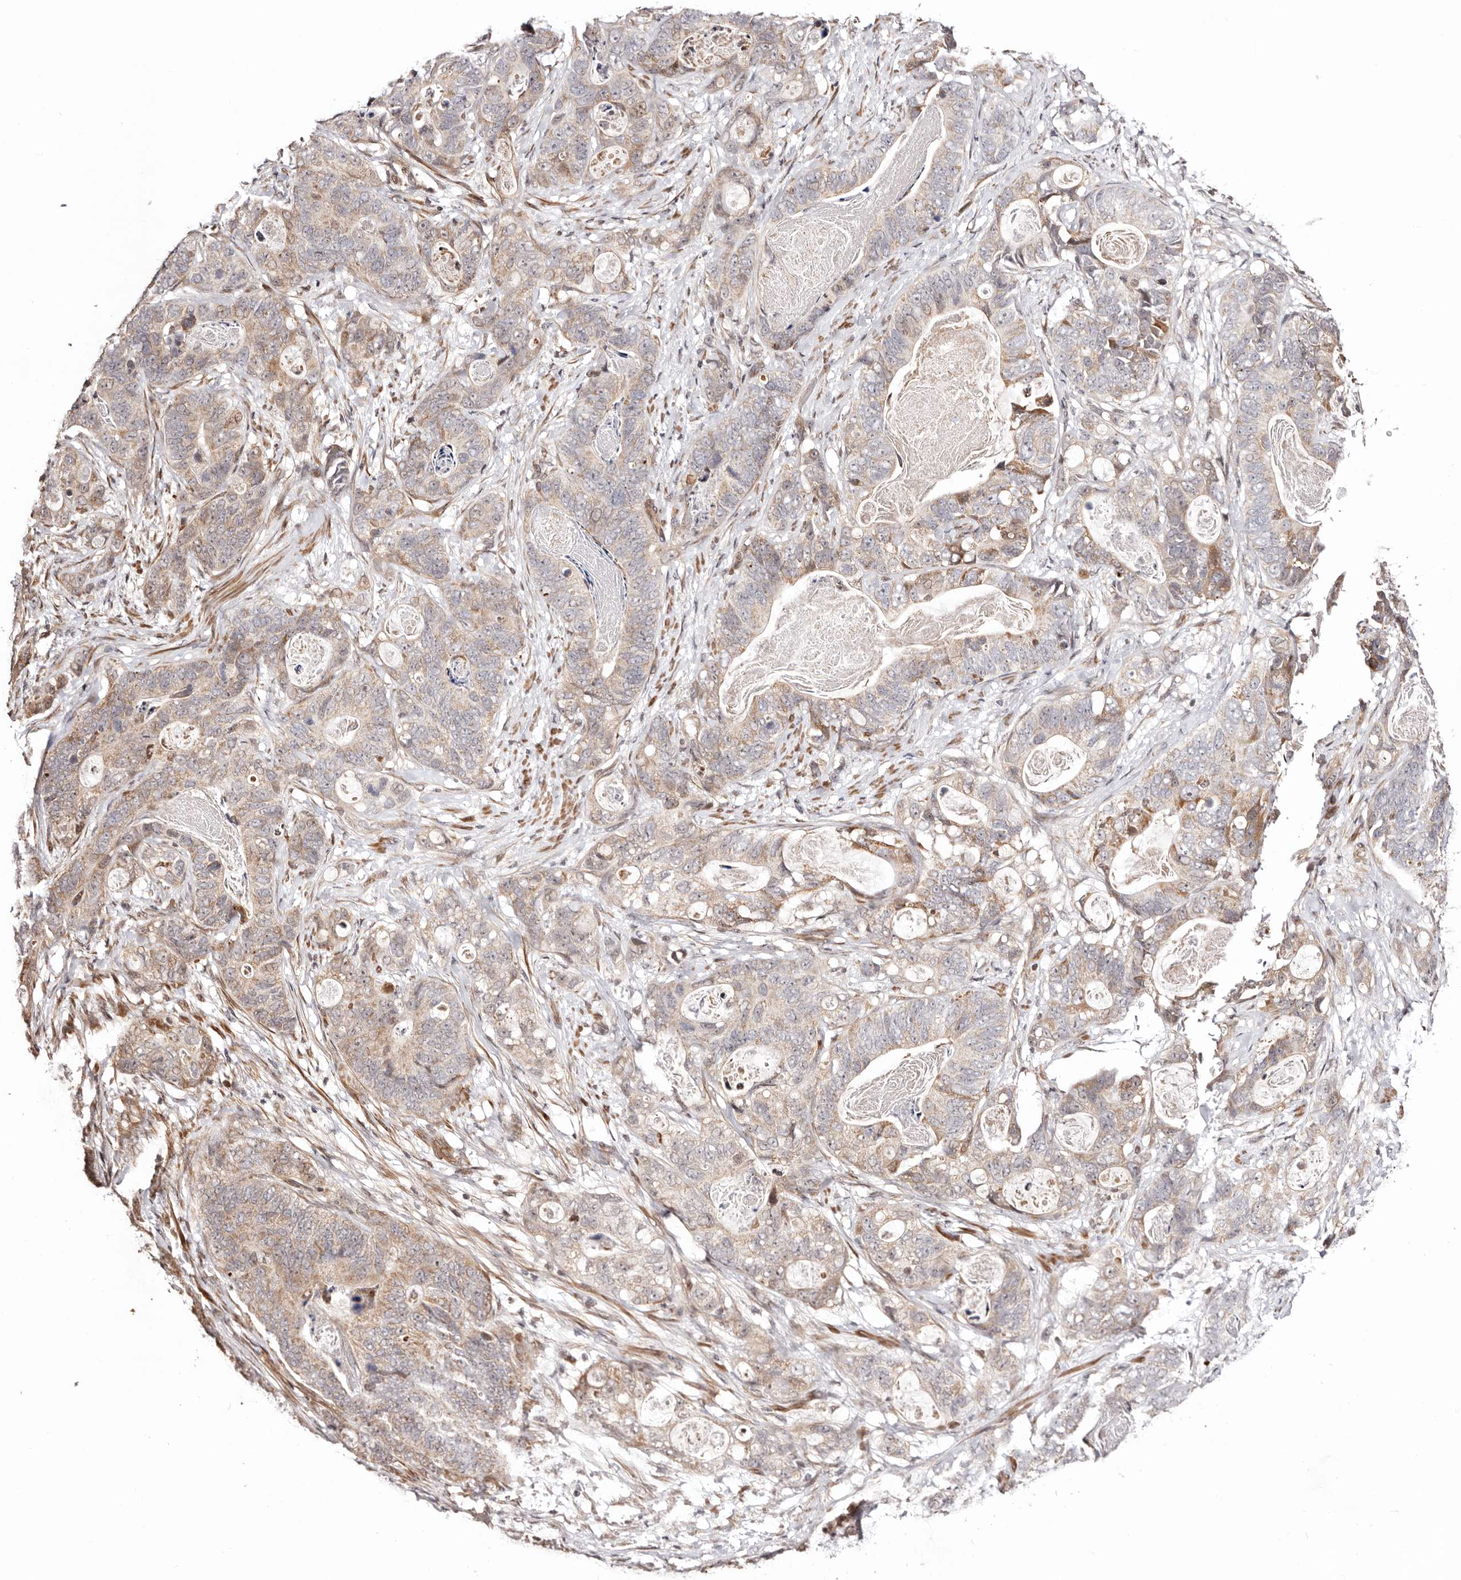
{"staining": {"intensity": "moderate", "quantity": "25%-75%", "location": "cytoplasmic/membranous"}, "tissue": "stomach cancer", "cell_type": "Tumor cells", "image_type": "cancer", "snomed": [{"axis": "morphology", "description": "Normal tissue, NOS"}, {"axis": "morphology", "description": "Adenocarcinoma, NOS"}, {"axis": "topography", "description": "Stomach"}], "caption": "Moderate cytoplasmic/membranous staining is seen in about 25%-75% of tumor cells in stomach adenocarcinoma. The protein is stained brown, and the nuclei are stained in blue (DAB IHC with brightfield microscopy, high magnification).", "gene": "HIVEP3", "patient": {"sex": "female", "age": 89}}